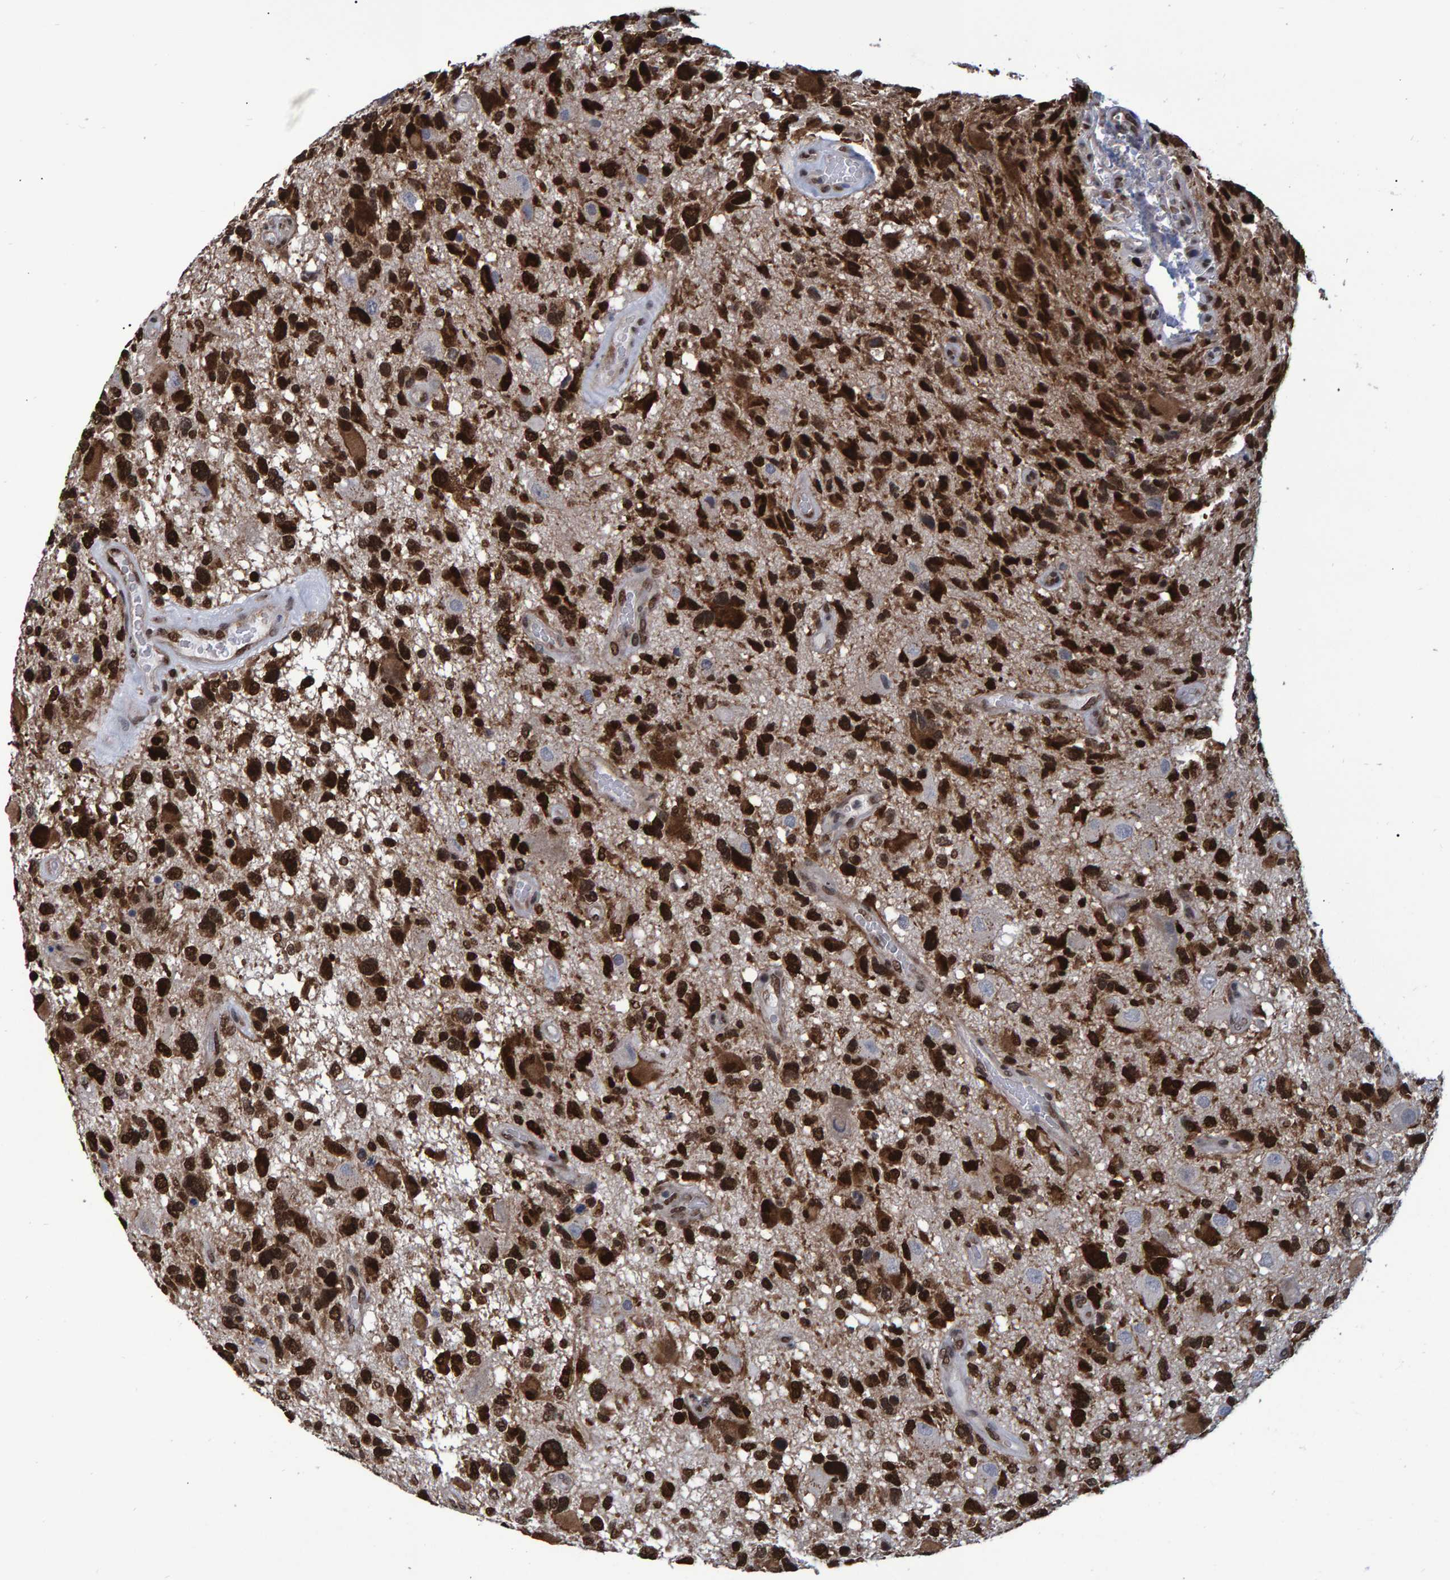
{"staining": {"intensity": "strong", "quantity": ">75%", "location": "cytoplasmic/membranous,nuclear"}, "tissue": "glioma", "cell_type": "Tumor cells", "image_type": "cancer", "snomed": [{"axis": "morphology", "description": "Glioma, malignant, High grade"}, {"axis": "topography", "description": "Brain"}], "caption": "Protein staining demonstrates strong cytoplasmic/membranous and nuclear expression in approximately >75% of tumor cells in glioma. (Brightfield microscopy of DAB IHC at high magnification).", "gene": "QKI", "patient": {"sex": "male", "age": 33}}